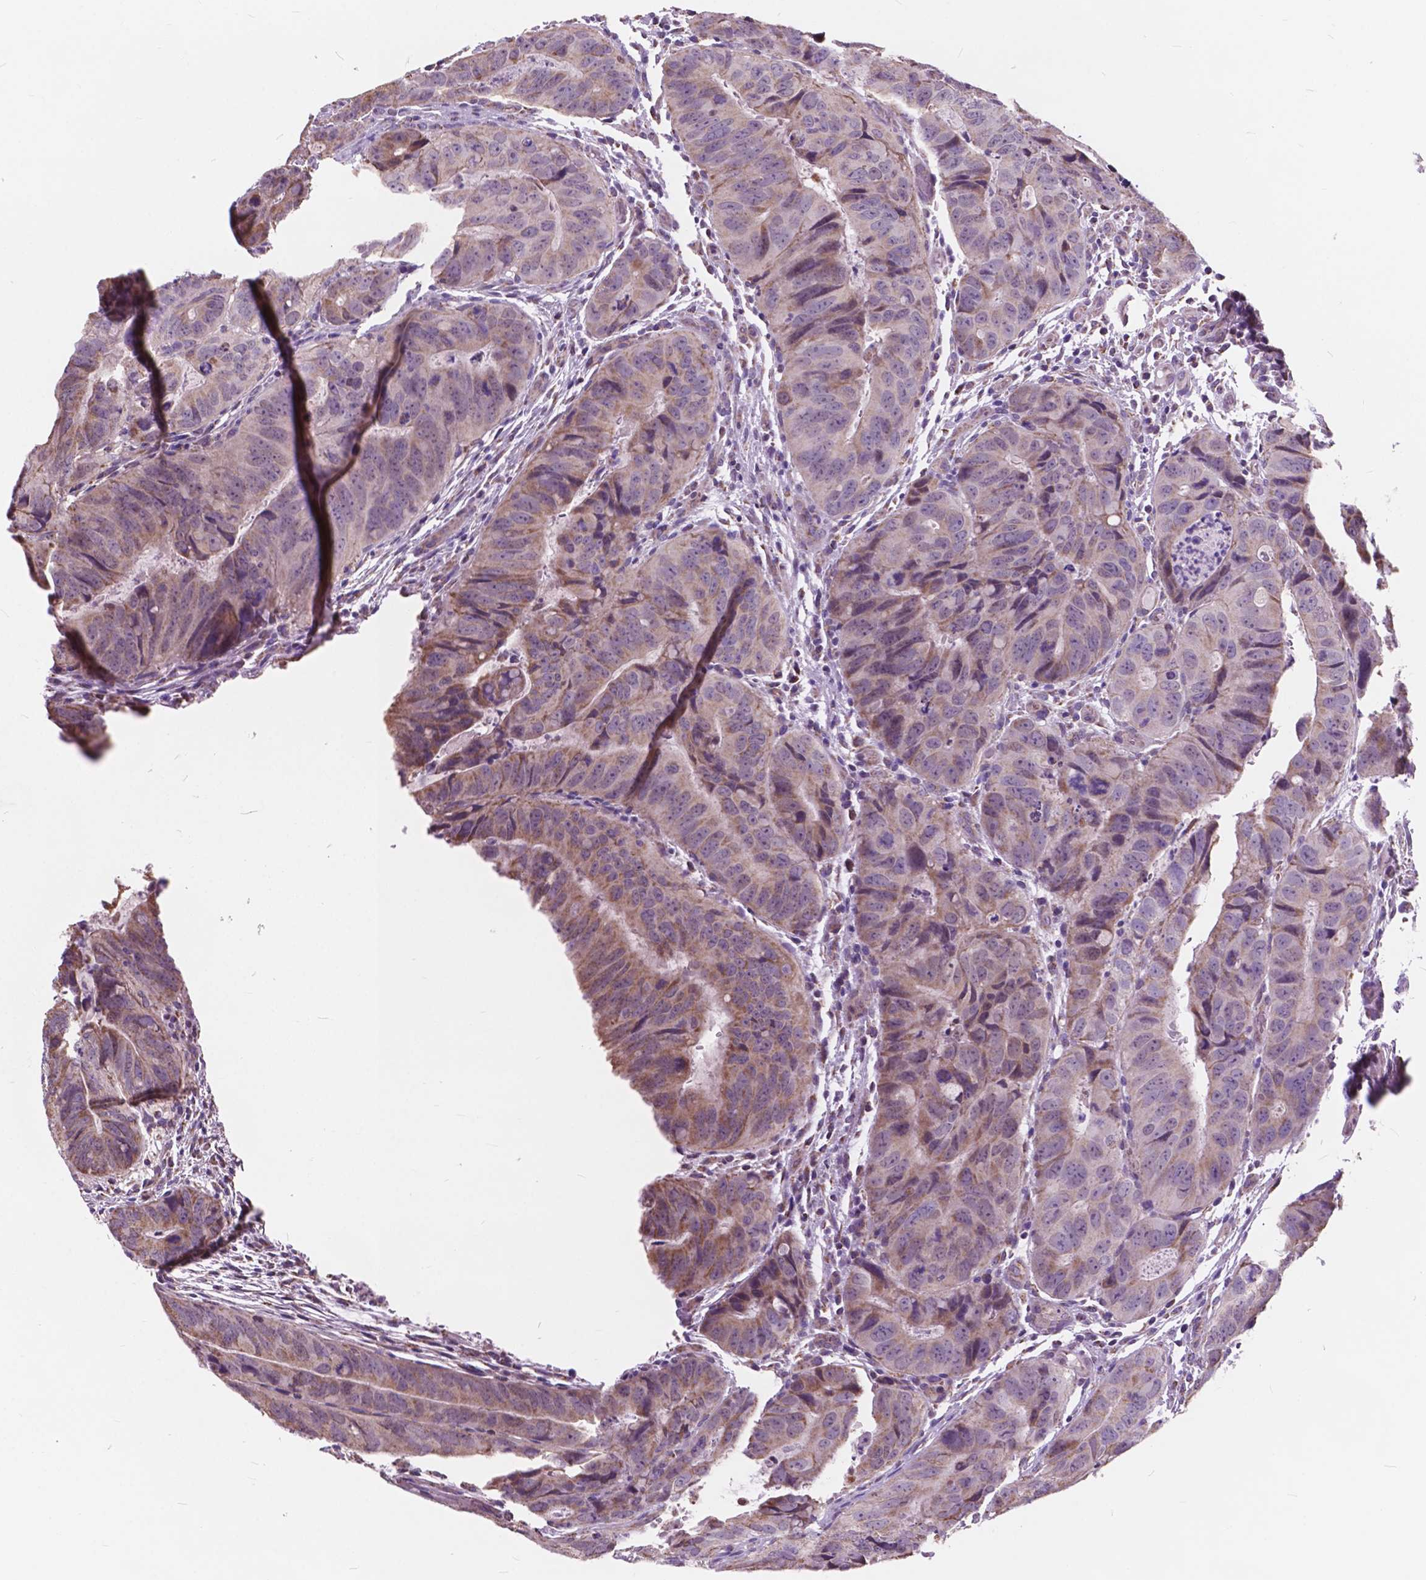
{"staining": {"intensity": "moderate", "quantity": ">75%", "location": "cytoplasmic/membranous"}, "tissue": "colorectal cancer", "cell_type": "Tumor cells", "image_type": "cancer", "snomed": [{"axis": "morphology", "description": "Adenocarcinoma, NOS"}, {"axis": "topography", "description": "Colon"}], "caption": "Protein staining by immunohistochemistry (IHC) demonstrates moderate cytoplasmic/membranous expression in approximately >75% of tumor cells in colorectal adenocarcinoma.", "gene": "SCOC", "patient": {"sex": "male", "age": 79}}